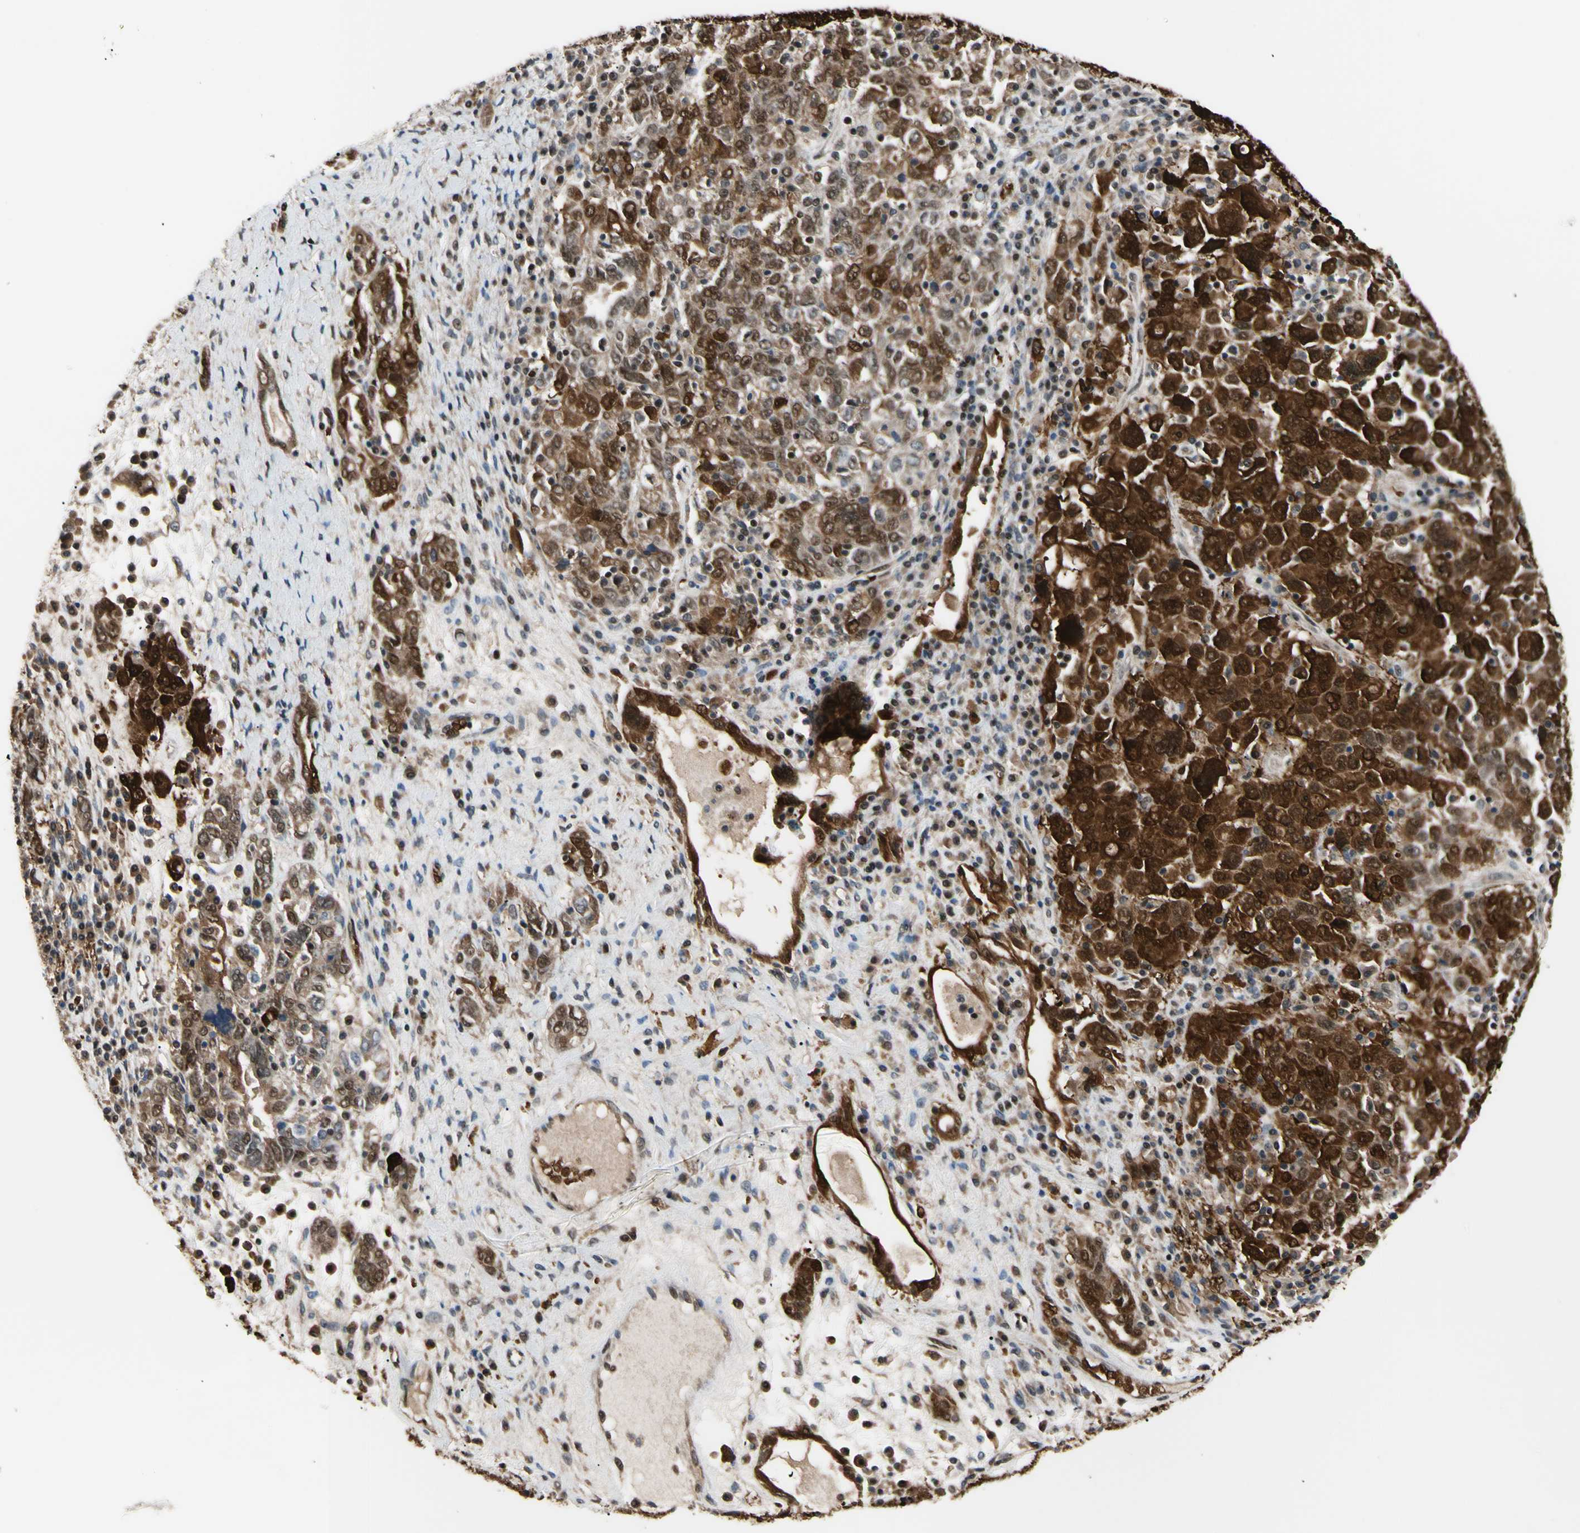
{"staining": {"intensity": "strong", "quantity": ">75%", "location": "cytoplasmic/membranous,nuclear"}, "tissue": "ovarian cancer", "cell_type": "Tumor cells", "image_type": "cancer", "snomed": [{"axis": "morphology", "description": "Carcinoma, endometroid"}, {"axis": "topography", "description": "Ovary"}], "caption": "Protein expression analysis of human ovarian cancer reveals strong cytoplasmic/membranous and nuclear positivity in approximately >75% of tumor cells. (brown staining indicates protein expression, while blue staining denotes nuclei).", "gene": "THAP12", "patient": {"sex": "female", "age": 62}}